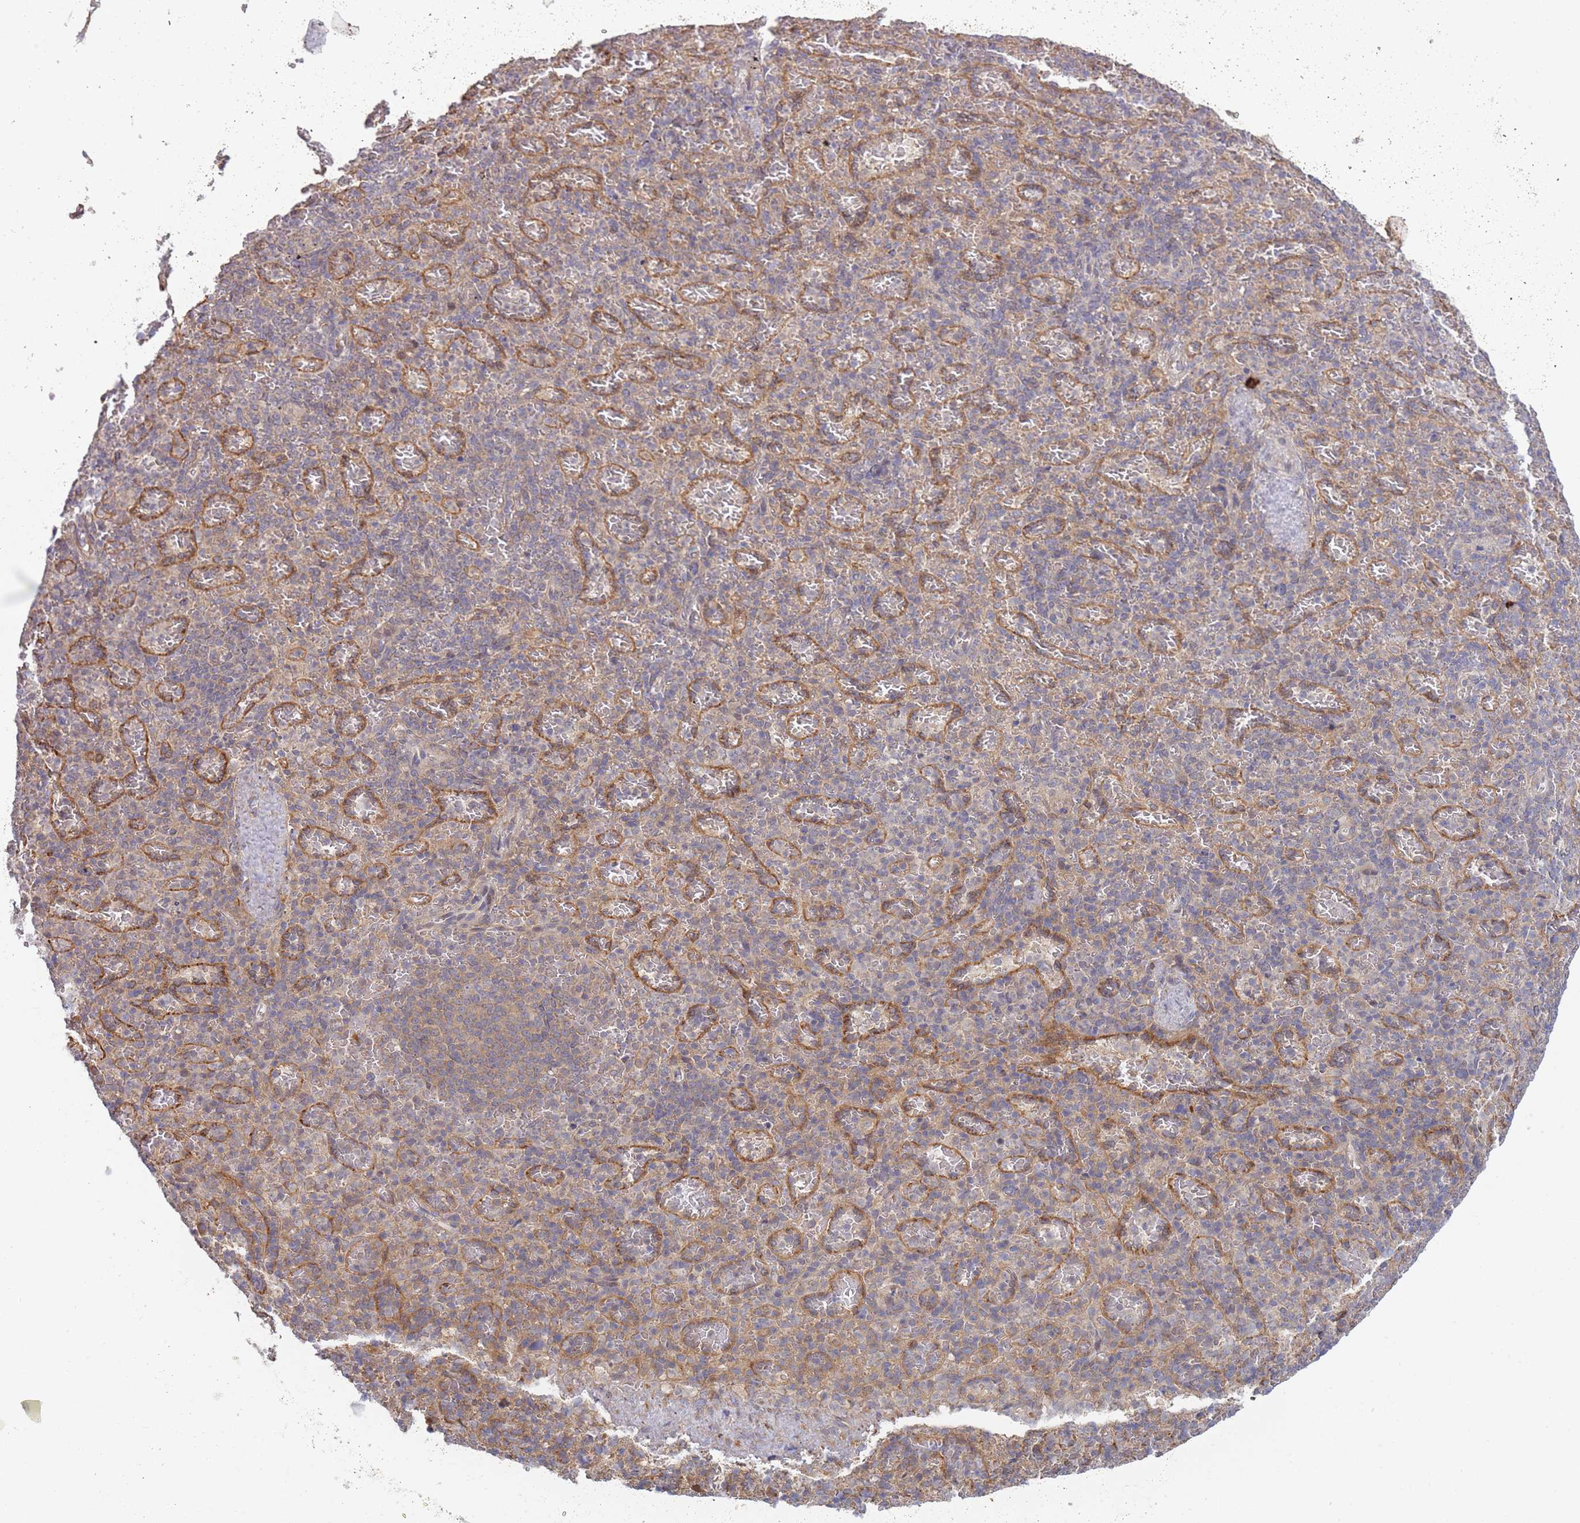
{"staining": {"intensity": "weak", "quantity": "25%-75%", "location": "cytoplasmic/membranous"}, "tissue": "spleen", "cell_type": "Cells in red pulp", "image_type": "normal", "snomed": [{"axis": "morphology", "description": "Normal tissue, NOS"}, {"axis": "topography", "description": "Spleen"}], "caption": "Brown immunohistochemical staining in unremarkable human spleen reveals weak cytoplasmic/membranous expression in about 25%-75% of cells in red pulp.", "gene": "TRIM26", "patient": {"sex": "female", "age": 74}}